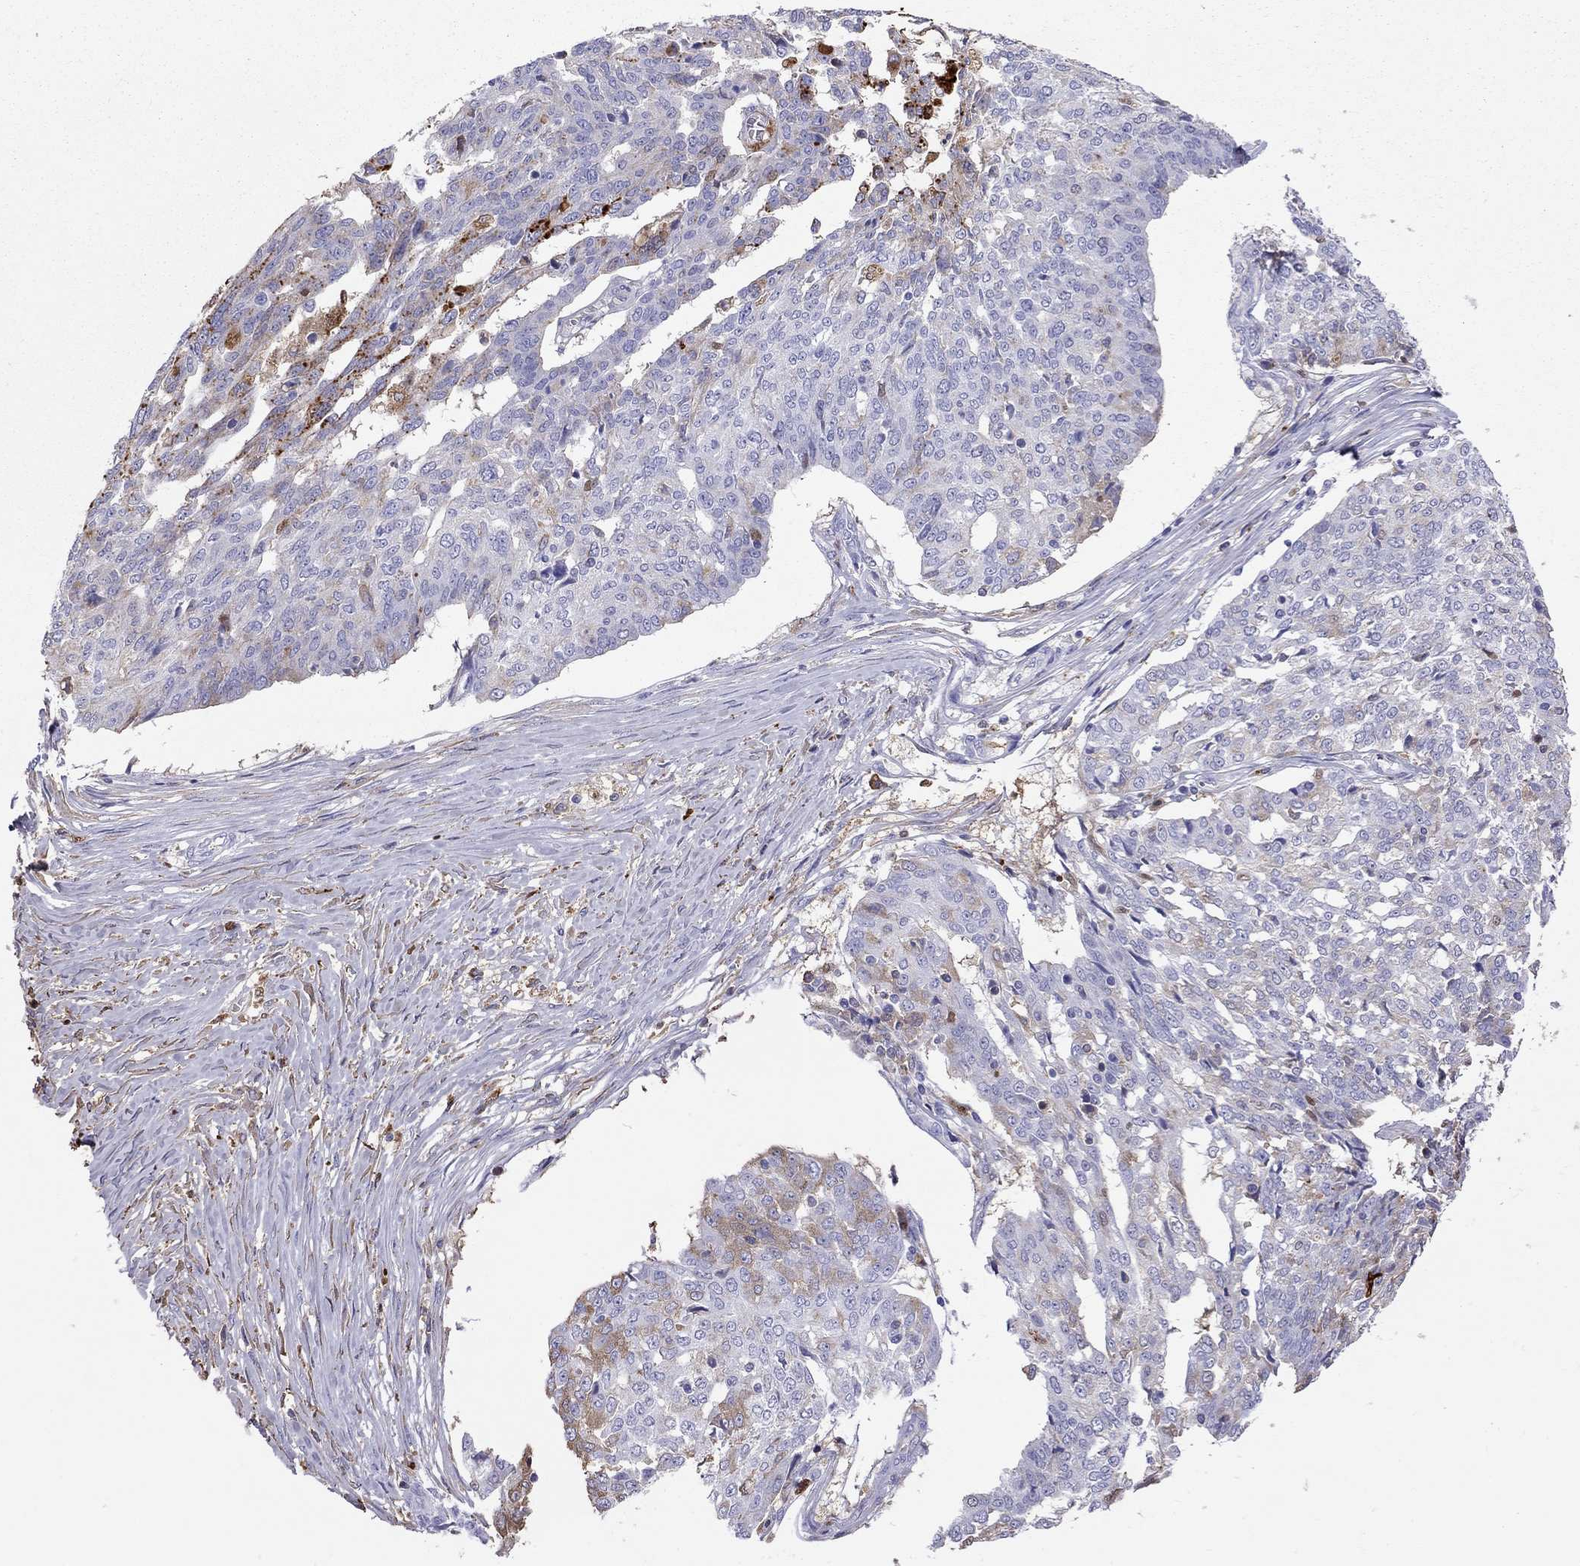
{"staining": {"intensity": "moderate", "quantity": "<25%", "location": "cytoplasmic/membranous"}, "tissue": "ovarian cancer", "cell_type": "Tumor cells", "image_type": "cancer", "snomed": [{"axis": "morphology", "description": "Cystadenocarcinoma, serous, NOS"}, {"axis": "topography", "description": "Ovary"}], "caption": "This micrograph exhibits immunohistochemistry (IHC) staining of ovarian cancer, with low moderate cytoplasmic/membranous staining in approximately <25% of tumor cells.", "gene": "SERPINA3", "patient": {"sex": "female", "age": 67}}